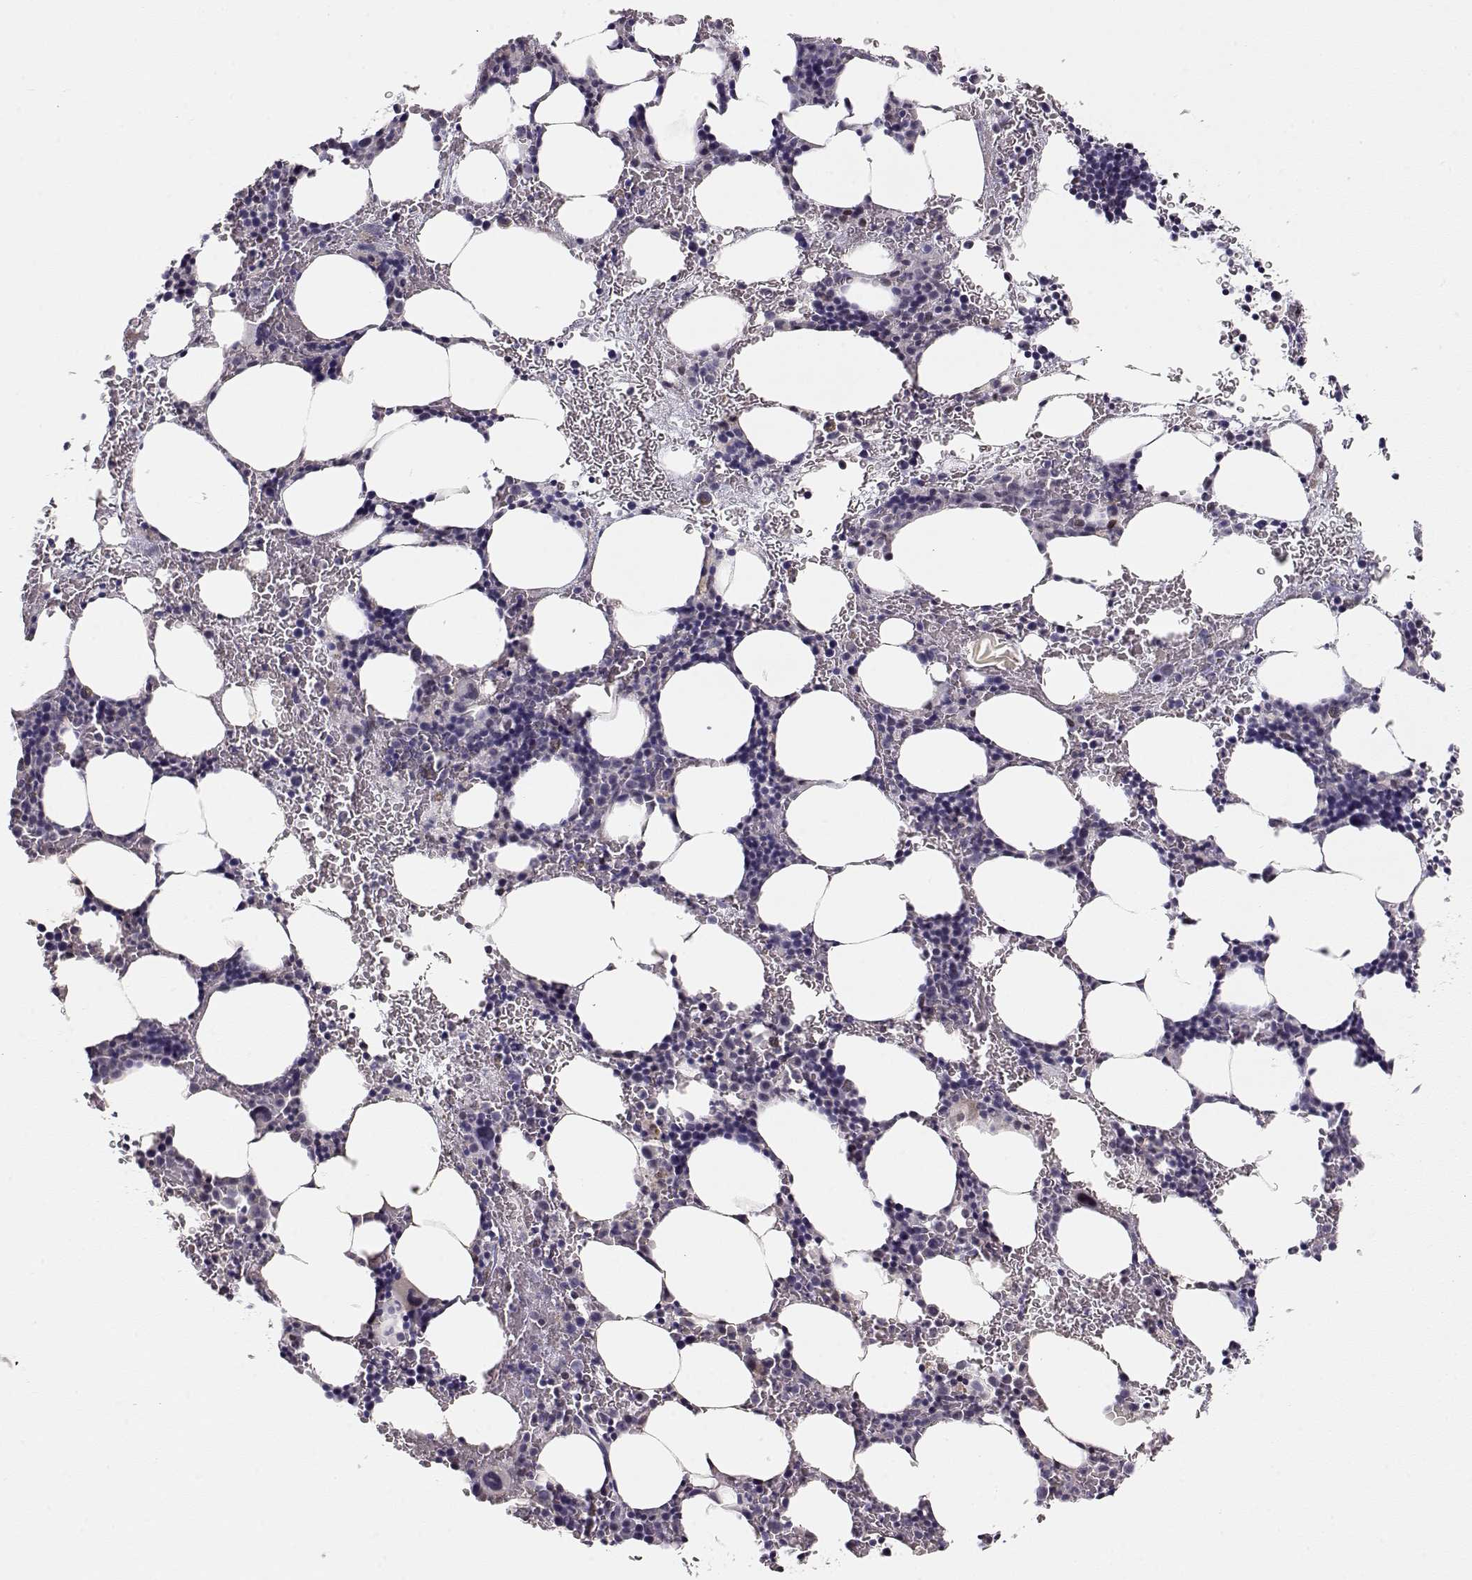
{"staining": {"intensity": "negative", "quantity": "none", "location": "none"}, "tissue": "bone marrow", "cell_type": "Hematopoietic cells", "image_type": "normal", "snomed": [{"axis": "morphology", "description": "Normal tissue, NOS"}, {"axis": "topography", "description": "Bone marrow"}], "caption": "Immunohistochemical staining of benign human bone marrow demonstrates no significant staining in hematopoietic cells.", "gene": "TEPP", "patient": {"sex": "male", "age": 77}}